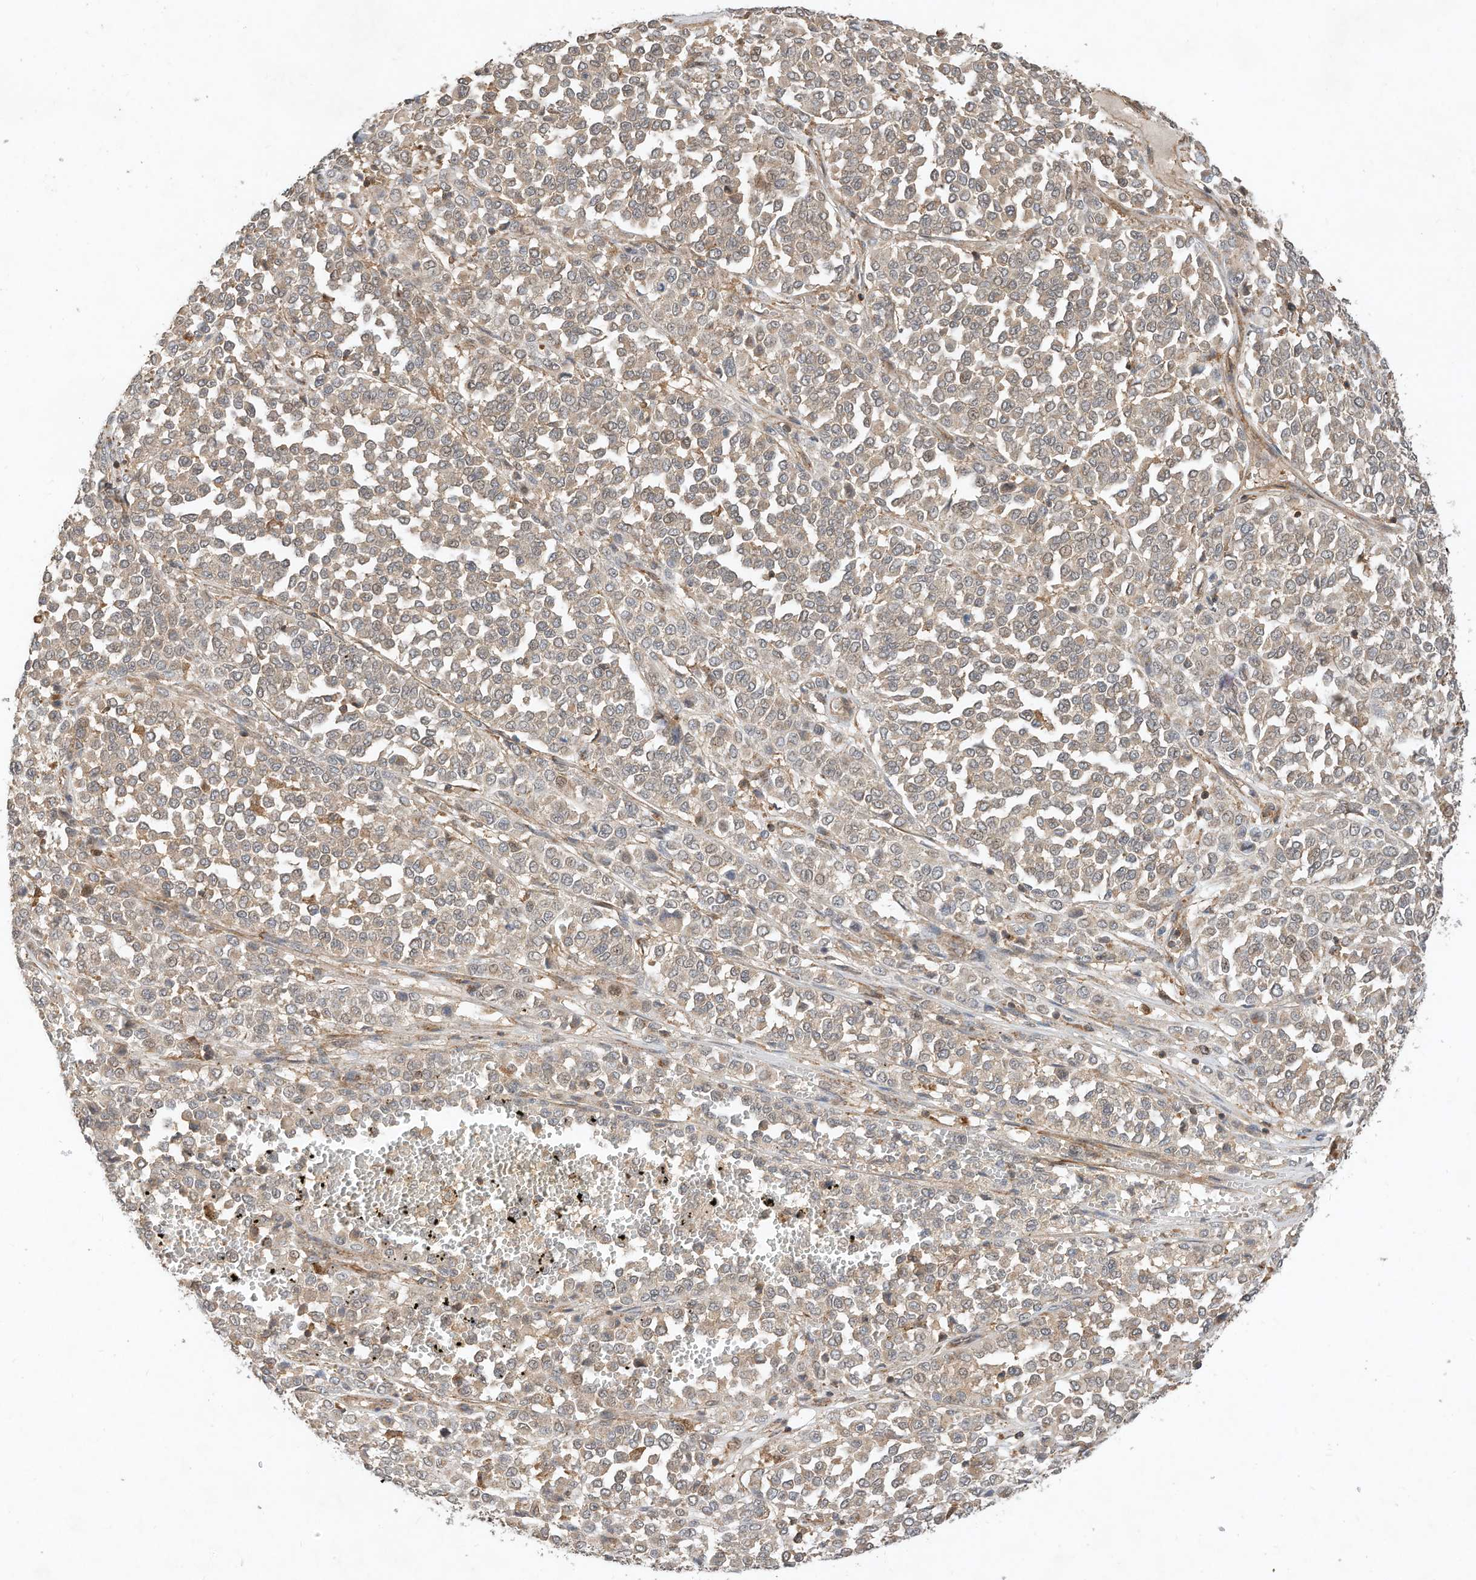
{"staining": {"intensity": "weak", "quantity": ">75%", "location": "cytoplasmic/membranous"}, "tissue": "melanoma", "cell_type": "Tumor cells", "image_type": "cancer", "snomed": [{"axis": "morphology", "description": "Malignant melanoma, Metastatic site"}, {"axis": "topography", "description": "Pancreas"}], "caption": "Melanoma stained with a brown dye demonstrates weak cytoplasmic/membranous positive positivity in about >75% of tumor cells.", "gene": "CPAMD8", "patient": {"sex": "female", "age": 30}}